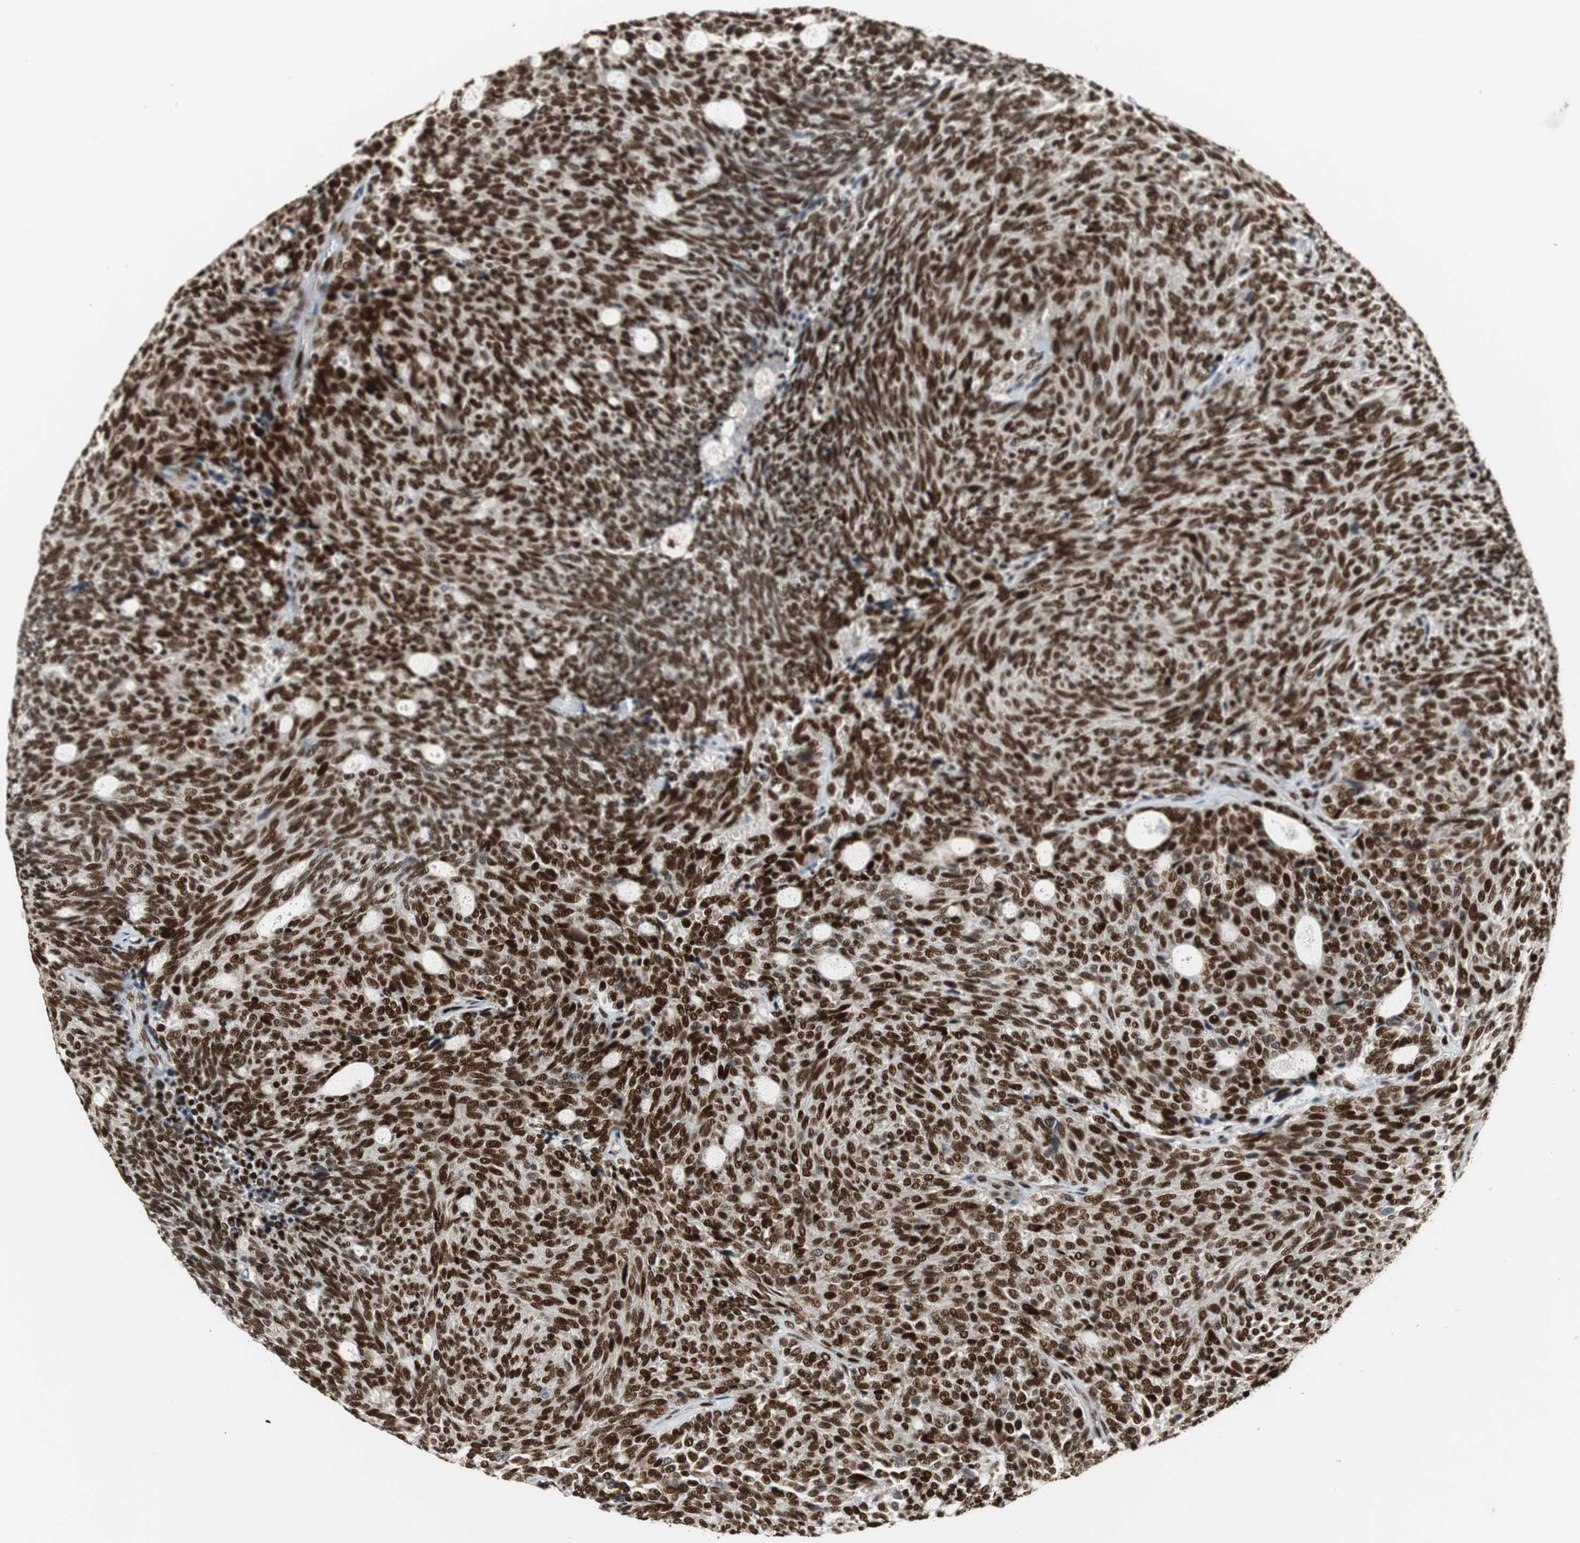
{"staining": {"intensity": "strong", "quantity": ">75%", "location": "nuclear"}, "tissue": "carcinoid", "cell_type": "Tumor cells", "image_type": "cancer", "snomed": [{"axis": "morphology", "description": "Carcinoid, malignant, NOS"}, {"axis": "topography", "description": "Pancreas"}], "caption": "Malignant carcinoid stained with IHC demonstrates strong nuclear positivity in about >75% of tumor cells.", "gene": "HDAC1", "patient": {"sex": "female", "age": 54}}